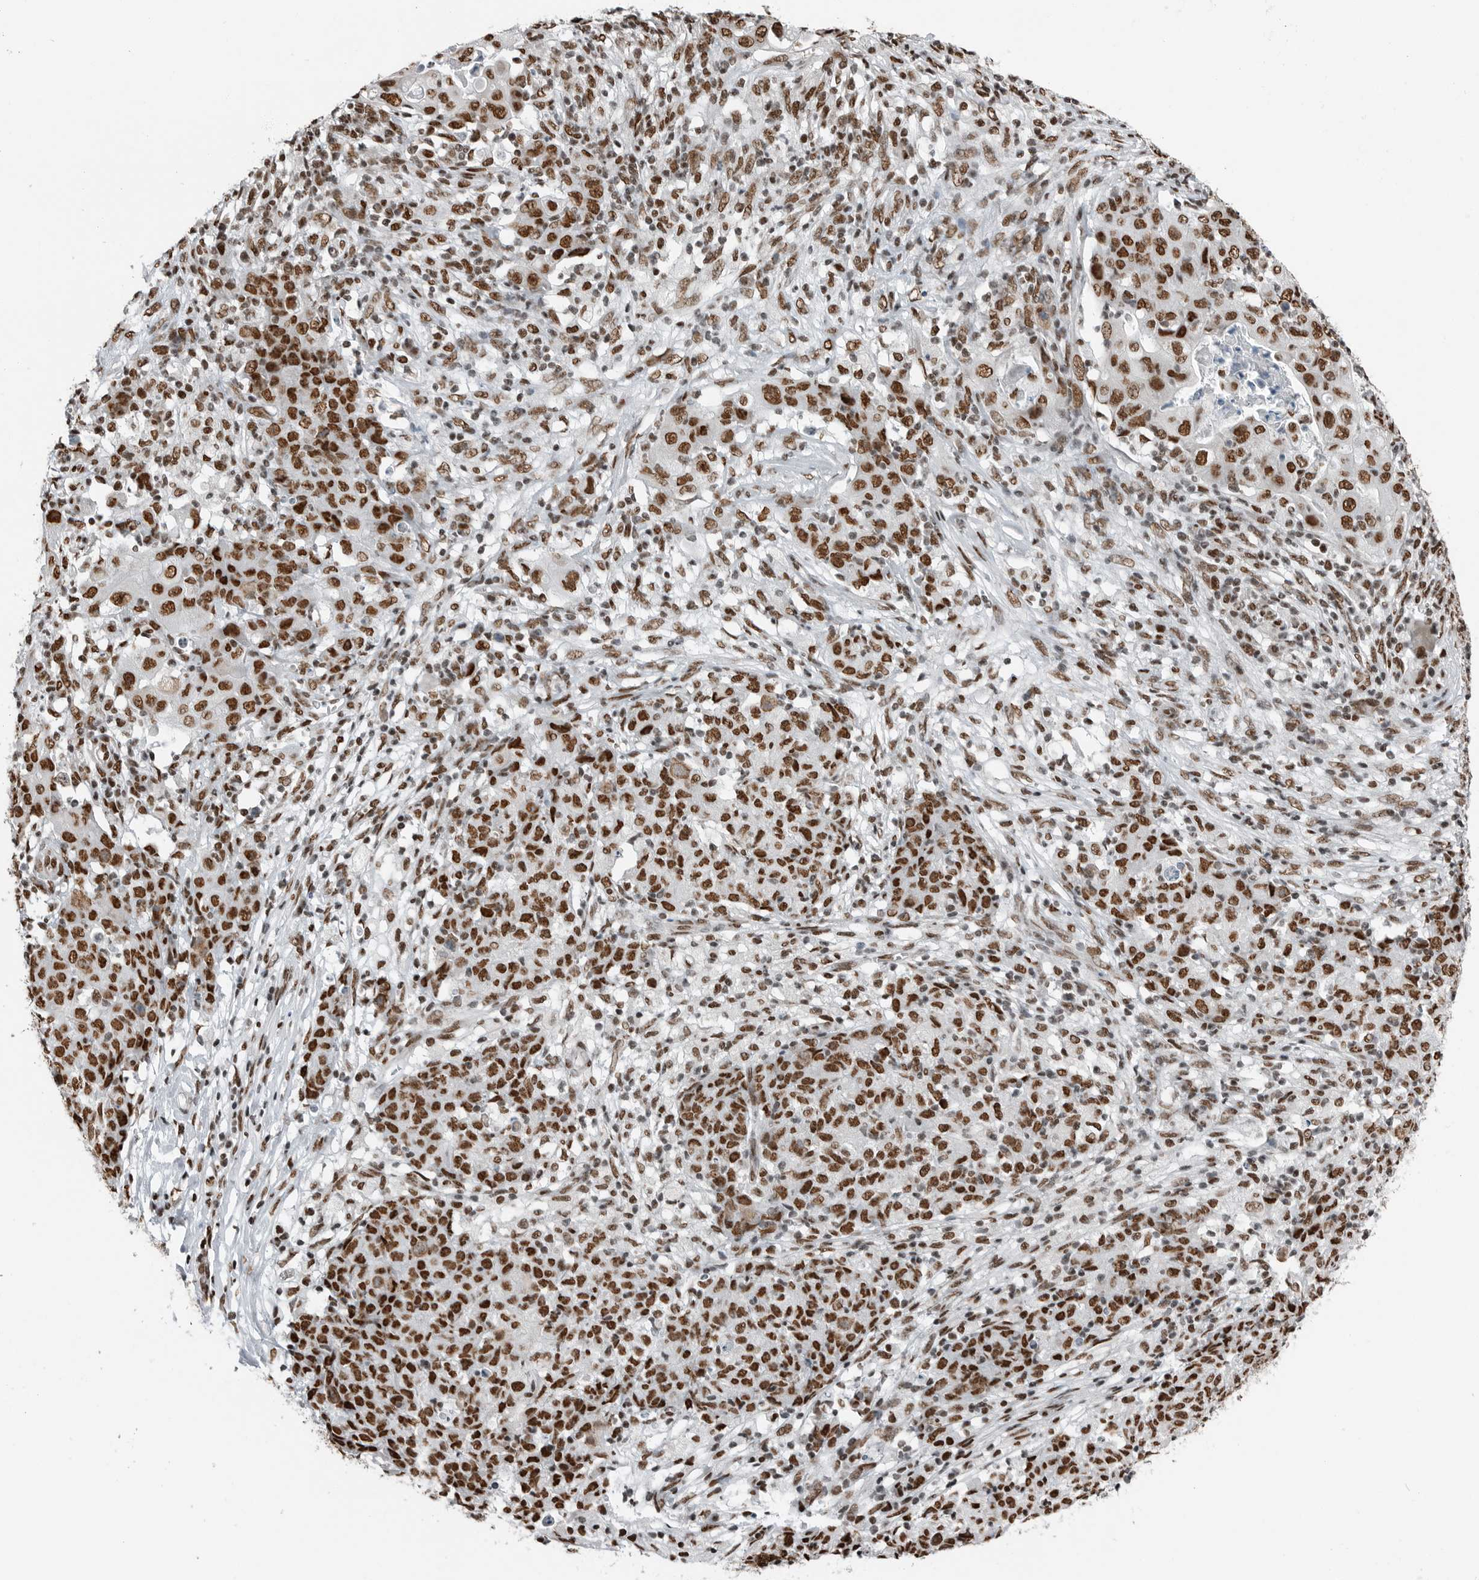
{"staining": {"intensity": "strong", "quantity": ">75%", "location": "nuclear"}, "tissue": "ovarian cancer", "cell_type": "Tumor cells", "image_type": "cancer", "snomed": [{"axis": "morphology", "description": "Carcinoma, endometroid"}, {"axis": "topography", "description": "Ovary"}], "caption": "Strong nuclear staining for a protein is identified in about >75% of tumor cells of endometroid carcinoma (ovarian) using immunohistochemistry.", "gene": "BLZF1", "patient": {"sex": "female", "age": 42}}